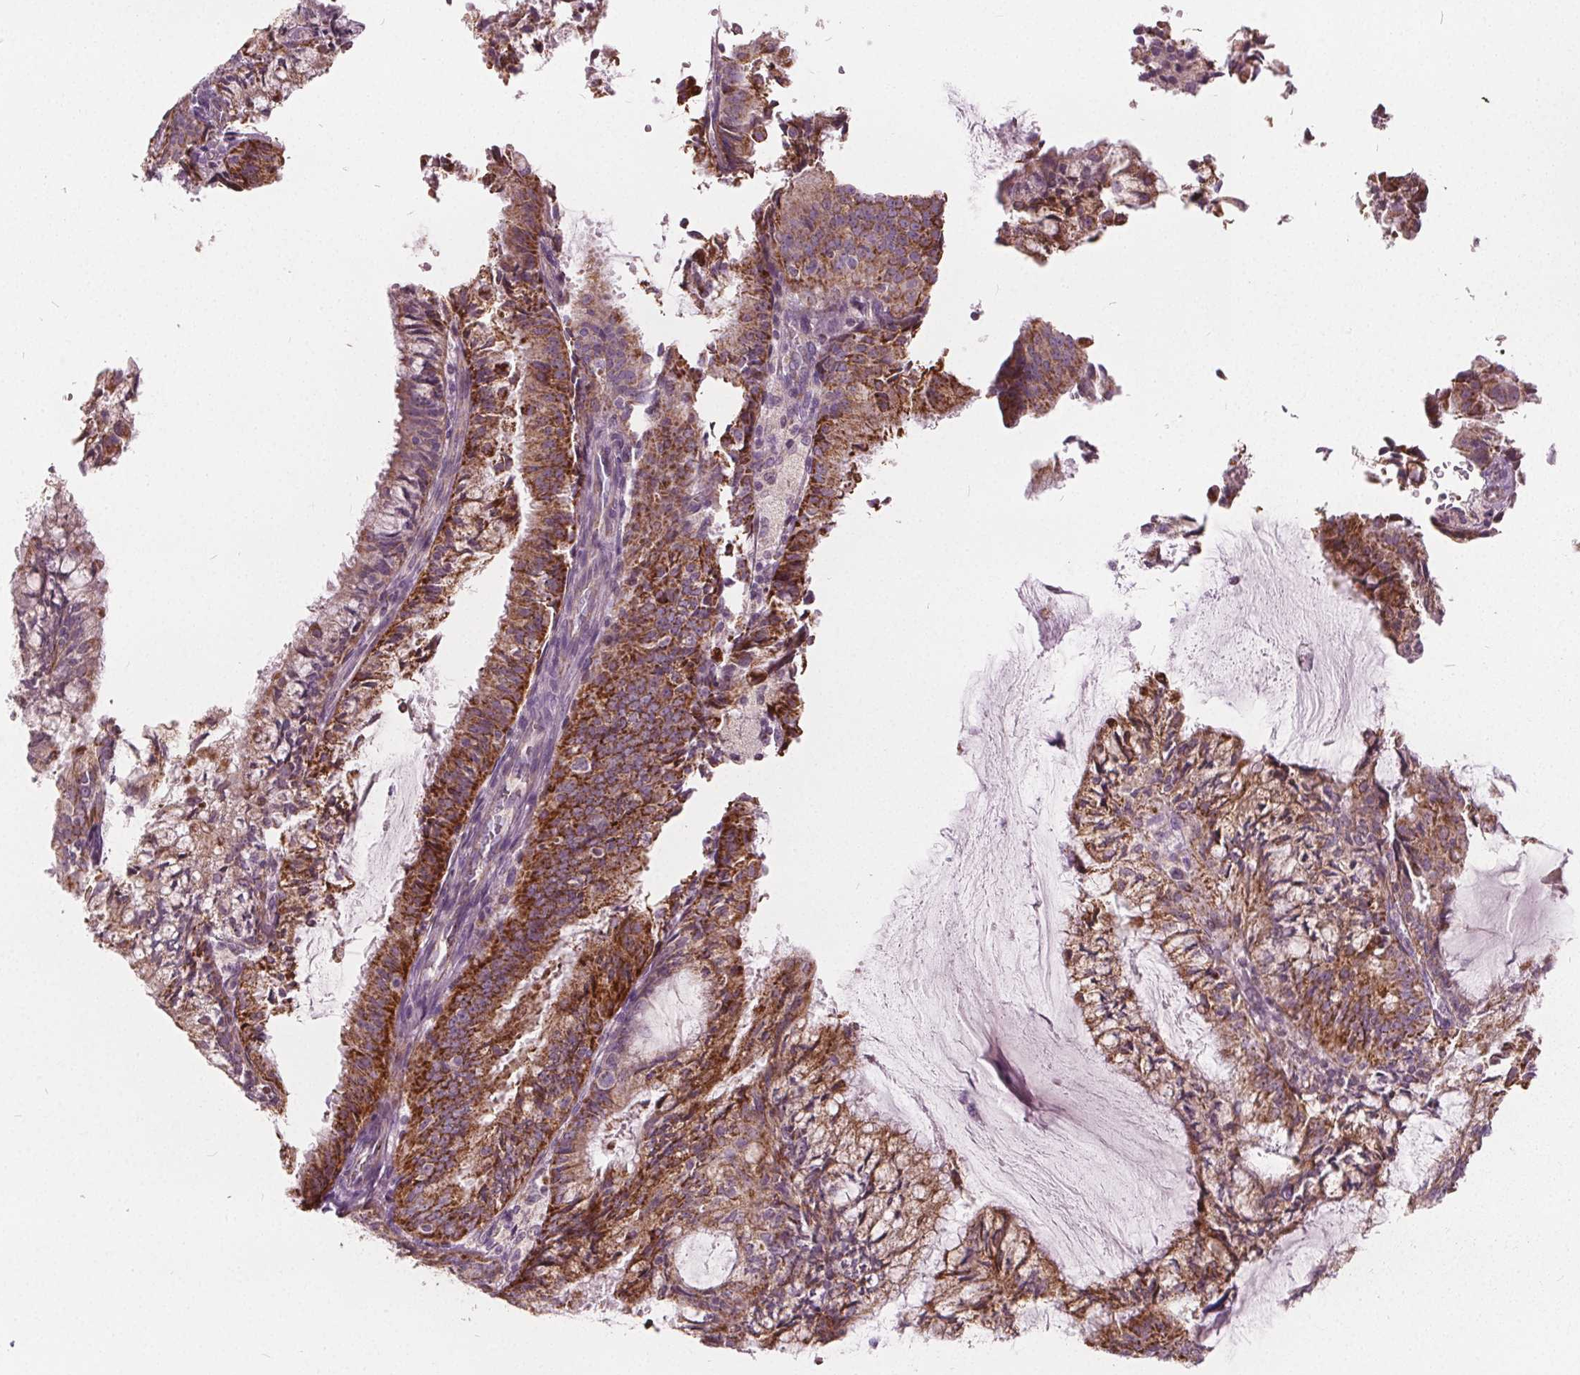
{"staining": {"intensity": "moderate", "quantity": ">75%", "location": "cytoplasmic/membranous"}, "tissue": "endometrial cancer", "cell_type": "Tumor cells", "image_type": "cancer", "snomed": [{"axis": "morphology", "description": "Adenocarcinoma, NOS"}, {"axis": "topography", "description": "Endometrium"}], "caption": "Tumor cells exhibit moderate cytoplasmic/membranous expression in about >75% of cells in endometrial cancer (adenocarcinoma).", "gene": "ECI2", "patient": {"sex": "female", "age": 57}}